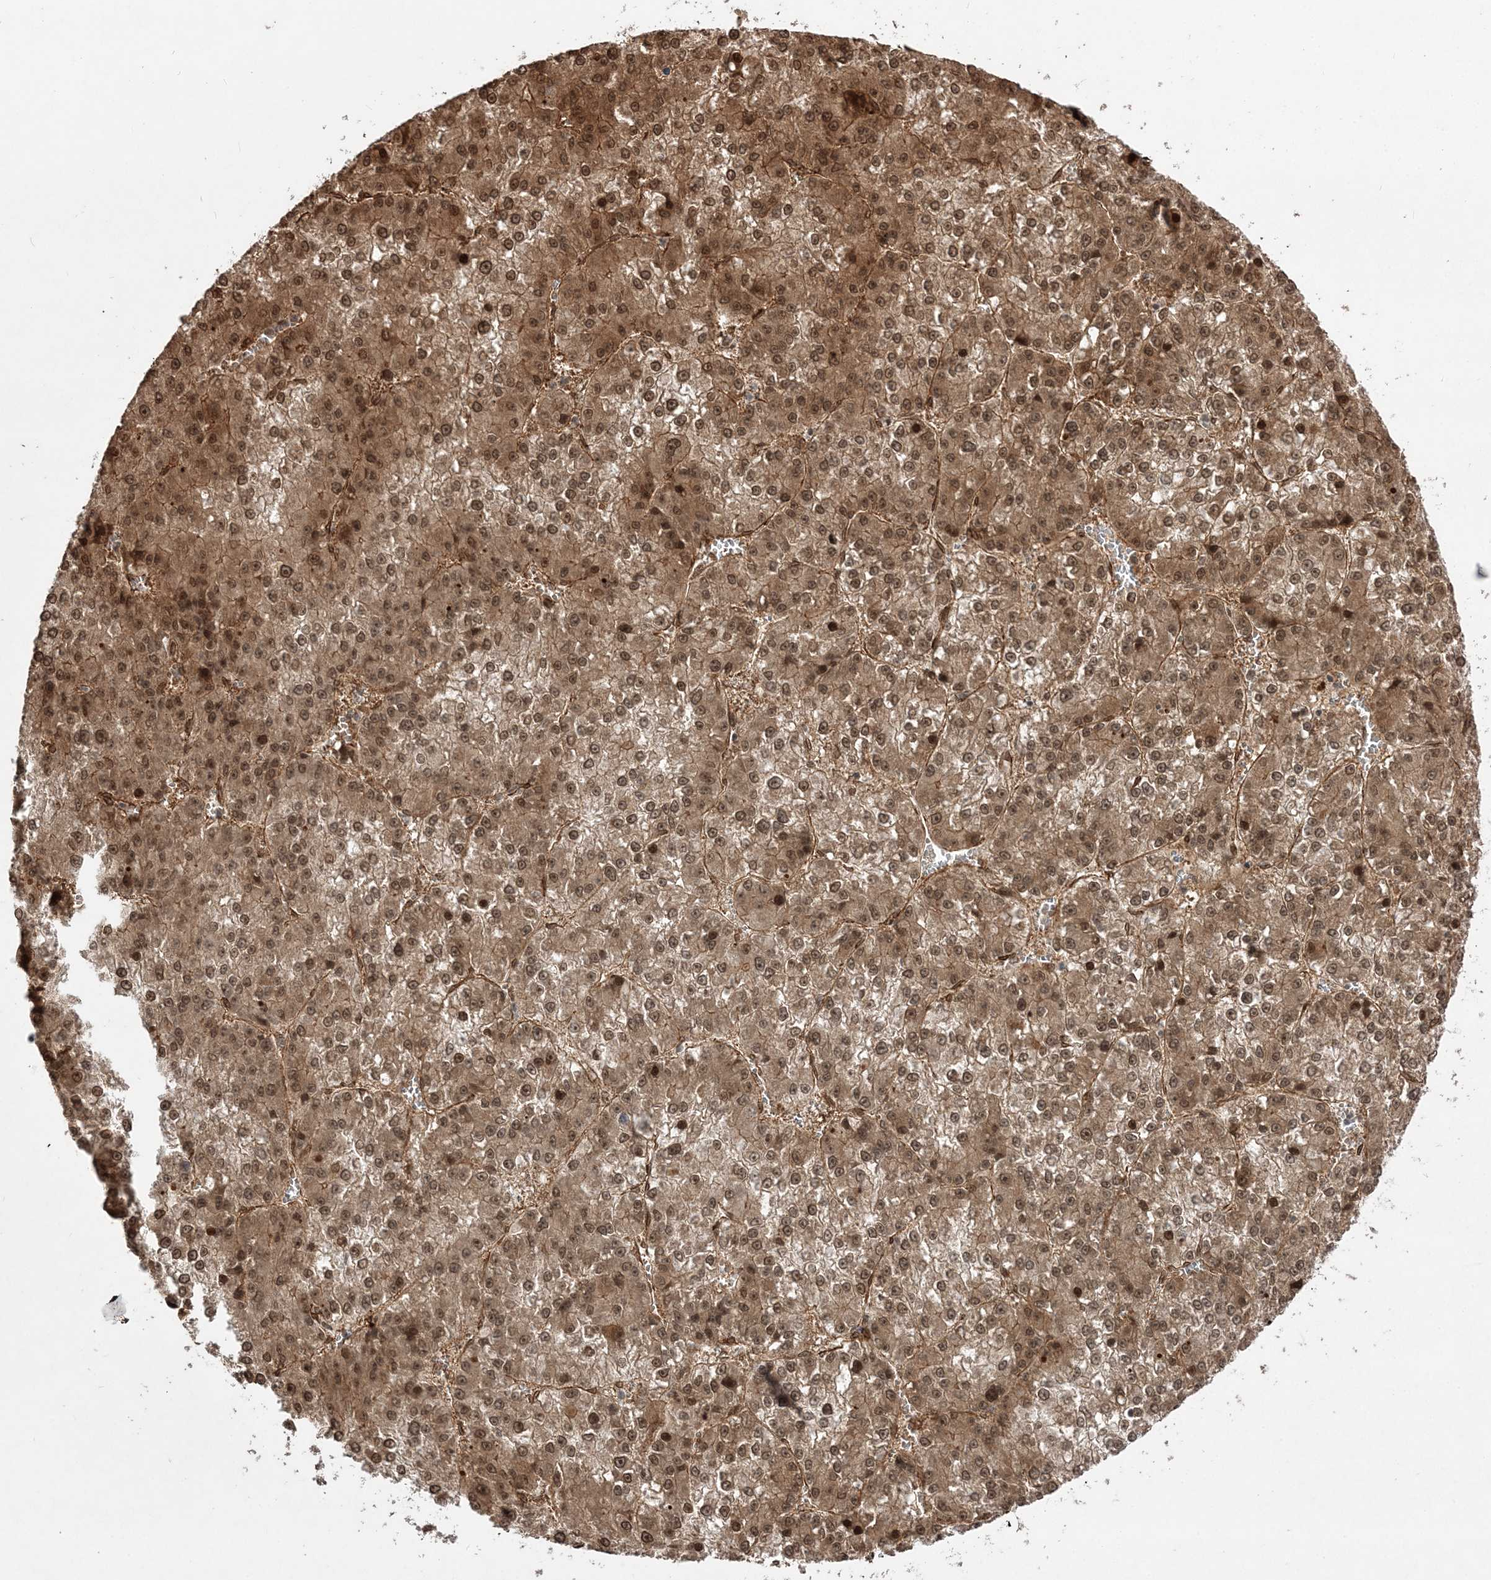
{"staining": {"intensity": "moderate", "quantity": ">75%", "location": "cytoplasmic/membranous,nuclear"}, "tissue": "liver cancer", "cell_type": "Tumor cells", "image_type": "cancer", "snomed": [{"axis": "morphology", "description": "Carcinoma, Hepatocellular, NOS"}, {"axis": "topography", "description": "Liver"}], "caption": "Liver hepatocellular carcinoma was stained to show a protein in brown. There is medium levels of moderate cytoplasmic/membranous and nuclear expression in about >75% of tumor cells. The staining was performed using DAB to visualize the protein expression in brown, while the nuclei were stained in blue with hematoxylin (Magnification: 20x).", "gene": "ETAA1", "patient": {"sex": "female", "age": 73}}